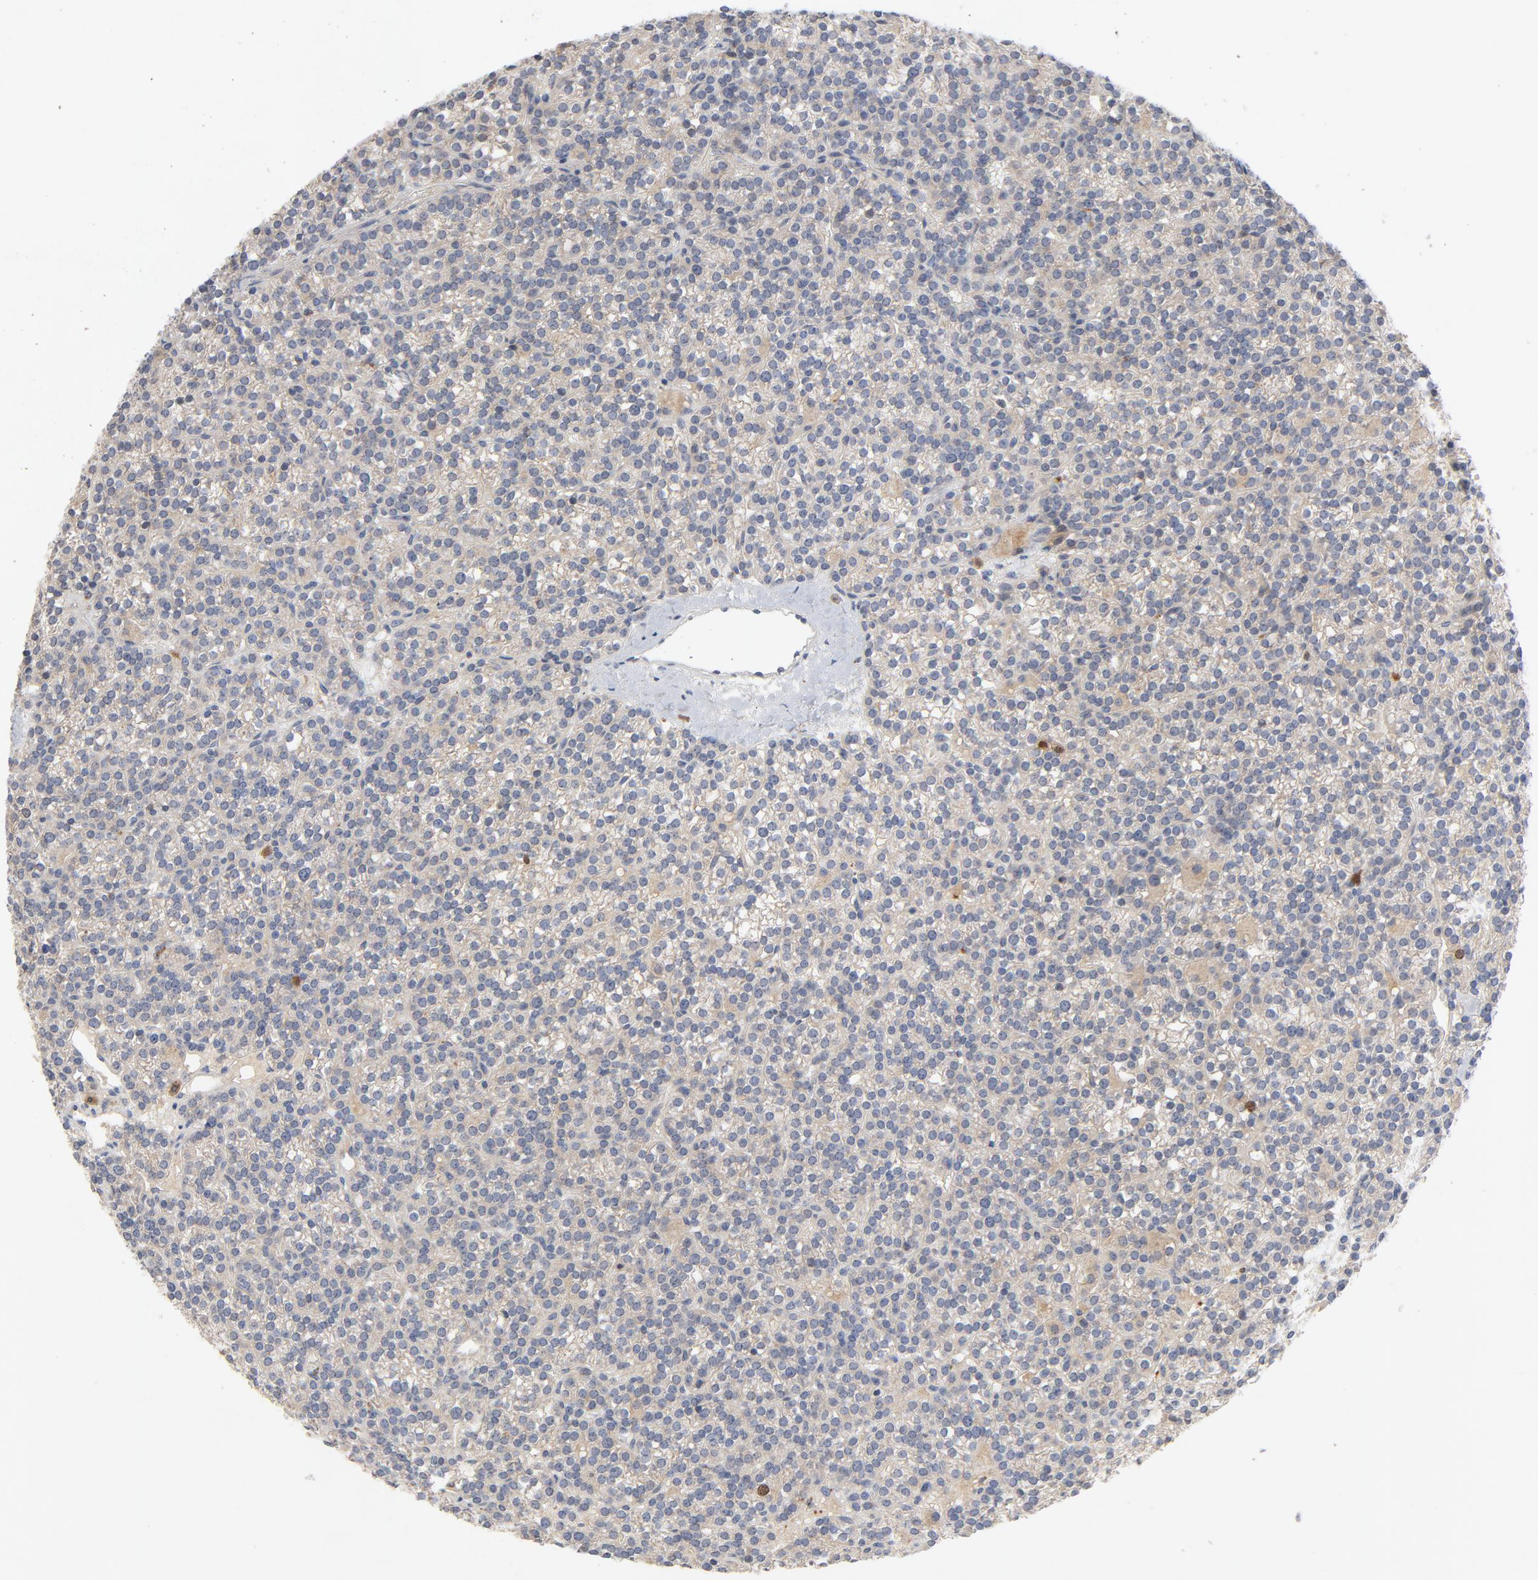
{"staining": {"intensity": "weak", "quantity": "25%-75%", "location": "cytoplasmic/membranous"}, "tissue": "parathyroid gland", "cell_type": "Glandular cells", "image_type": "normal", "snomed": [{"axis": "morphology", "description": "Normal tissue, NOS"}, {"axis": "topography", "description": "Parathyroid gland"}], "caption": "Immunohistochemical staining of benign human parathyroid gland shows 25%-75% levels of weak cytoplasmic/membranous protein positivity in about 25%-75% of glandular cells.", "gene": "BIRC5", "patient": {"sex": "female", "age": 50}}